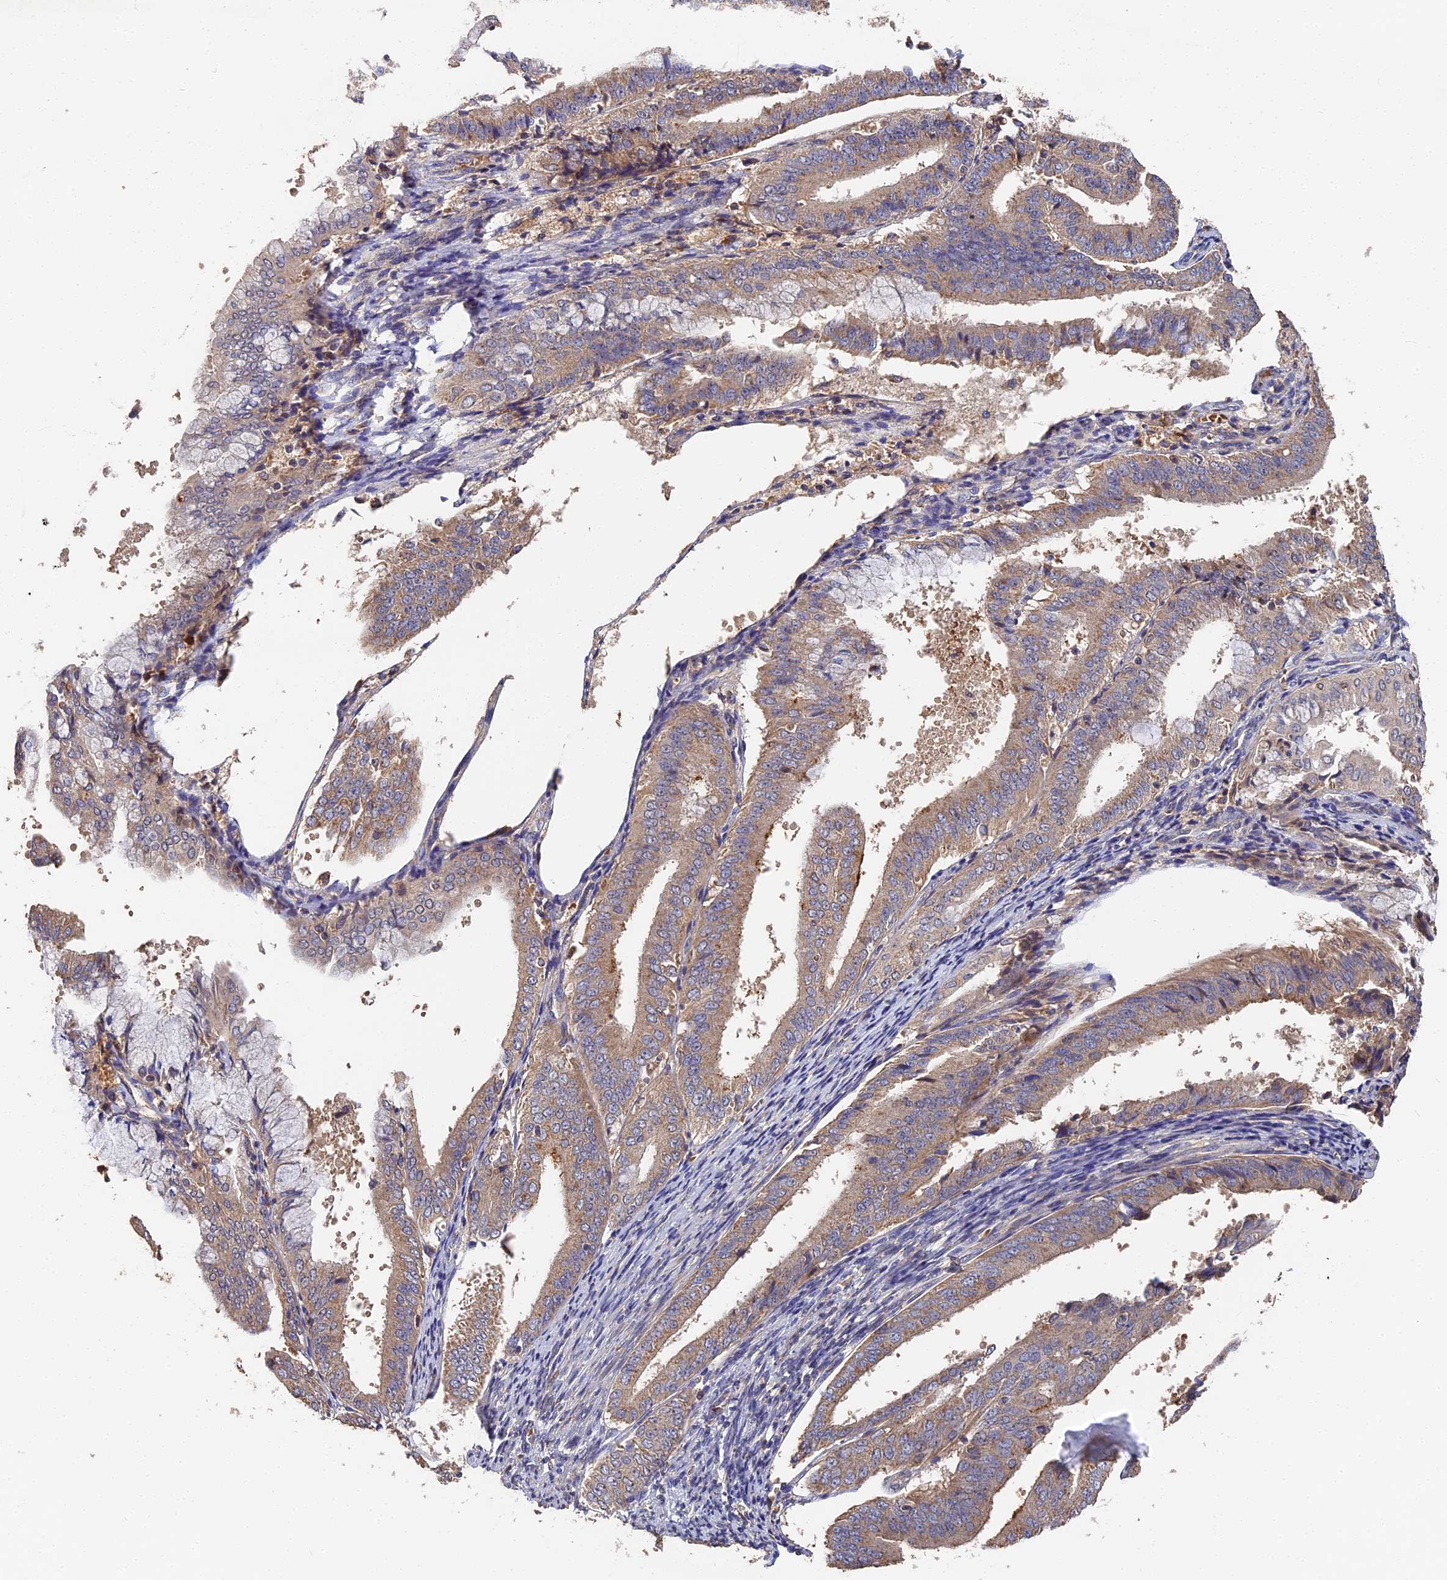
{"staining": {"intensity": "weak", "quantity": ">75%", "location": "cytoplasmic/membranous"}, "tissue": "endometrial cancer", "cell_type": "Tumor cells", "image_type": "cancer", "snomed": [{"axis": "morphology", "description": "Adenocarcinoma, NOS"}, {"axis": "topography", "description": "Endometrium"}], "caption": "Endometrial cancer (adenocarcinoma) tissue displays weak cytoplasmic/membranous expression in about >75% of tumor cells", "gene": "DHRS11", "patient": {"sex": "female", "age": 63}}